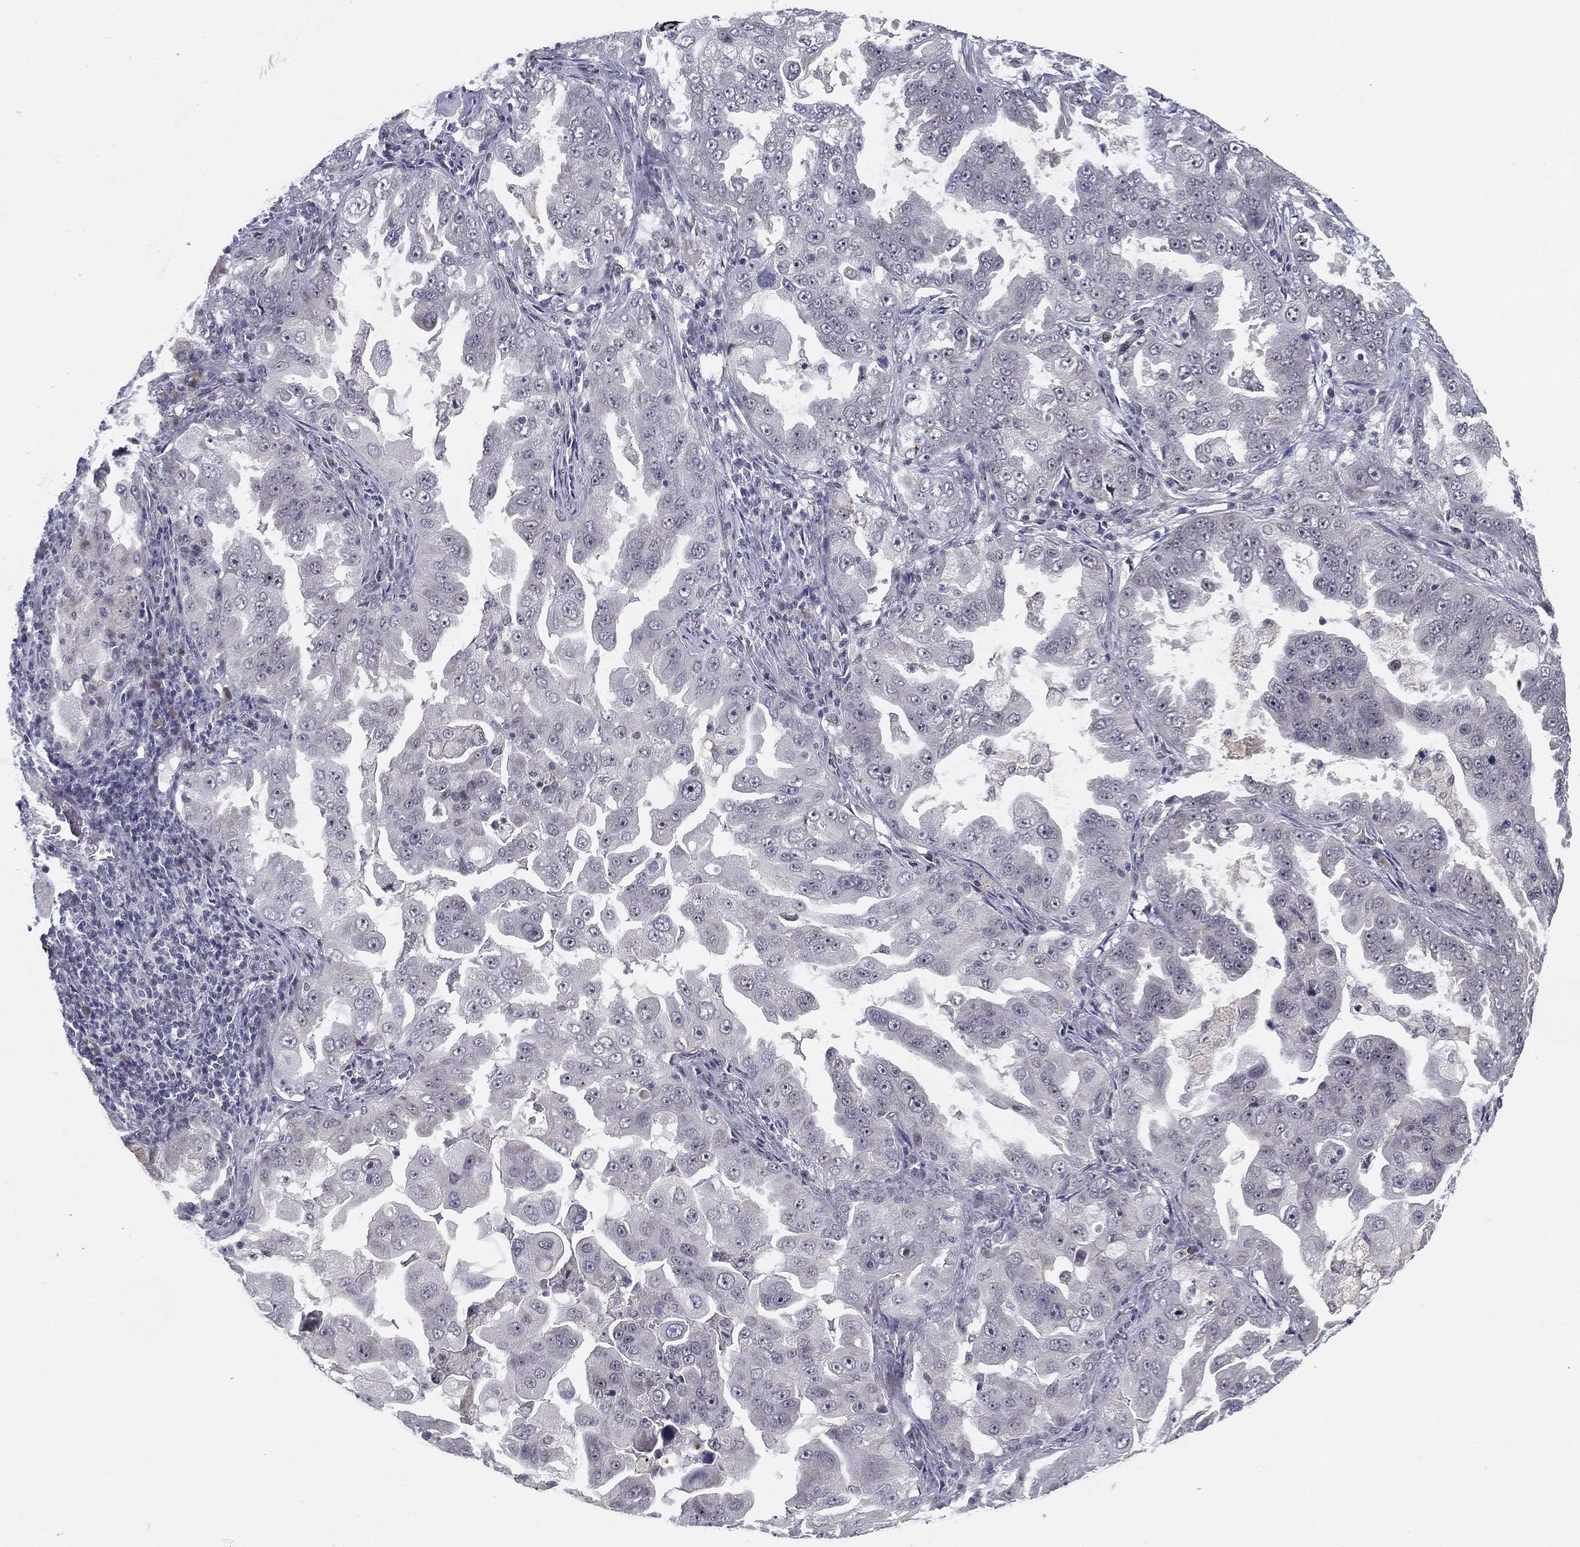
{"staining": {"intensity": "negative", "quantity": "none", "location": "none"}, "tissue": "lung cancer", "cell_type": "Tumor cells", "image_type": "cancer", "snomed": [{"axis": "morphology", "description": "Adenocarcinoma, NOS"}, {"axis": "topography", "description": "Lung"}], "caption": "The immunohistochemistry (IHC) photomicrograph has no significant positivity in tumor cells of lung adenocarcinoma tissue.", "gene": "MS4A8", "patient": {"sex": "female", "age": 61}}